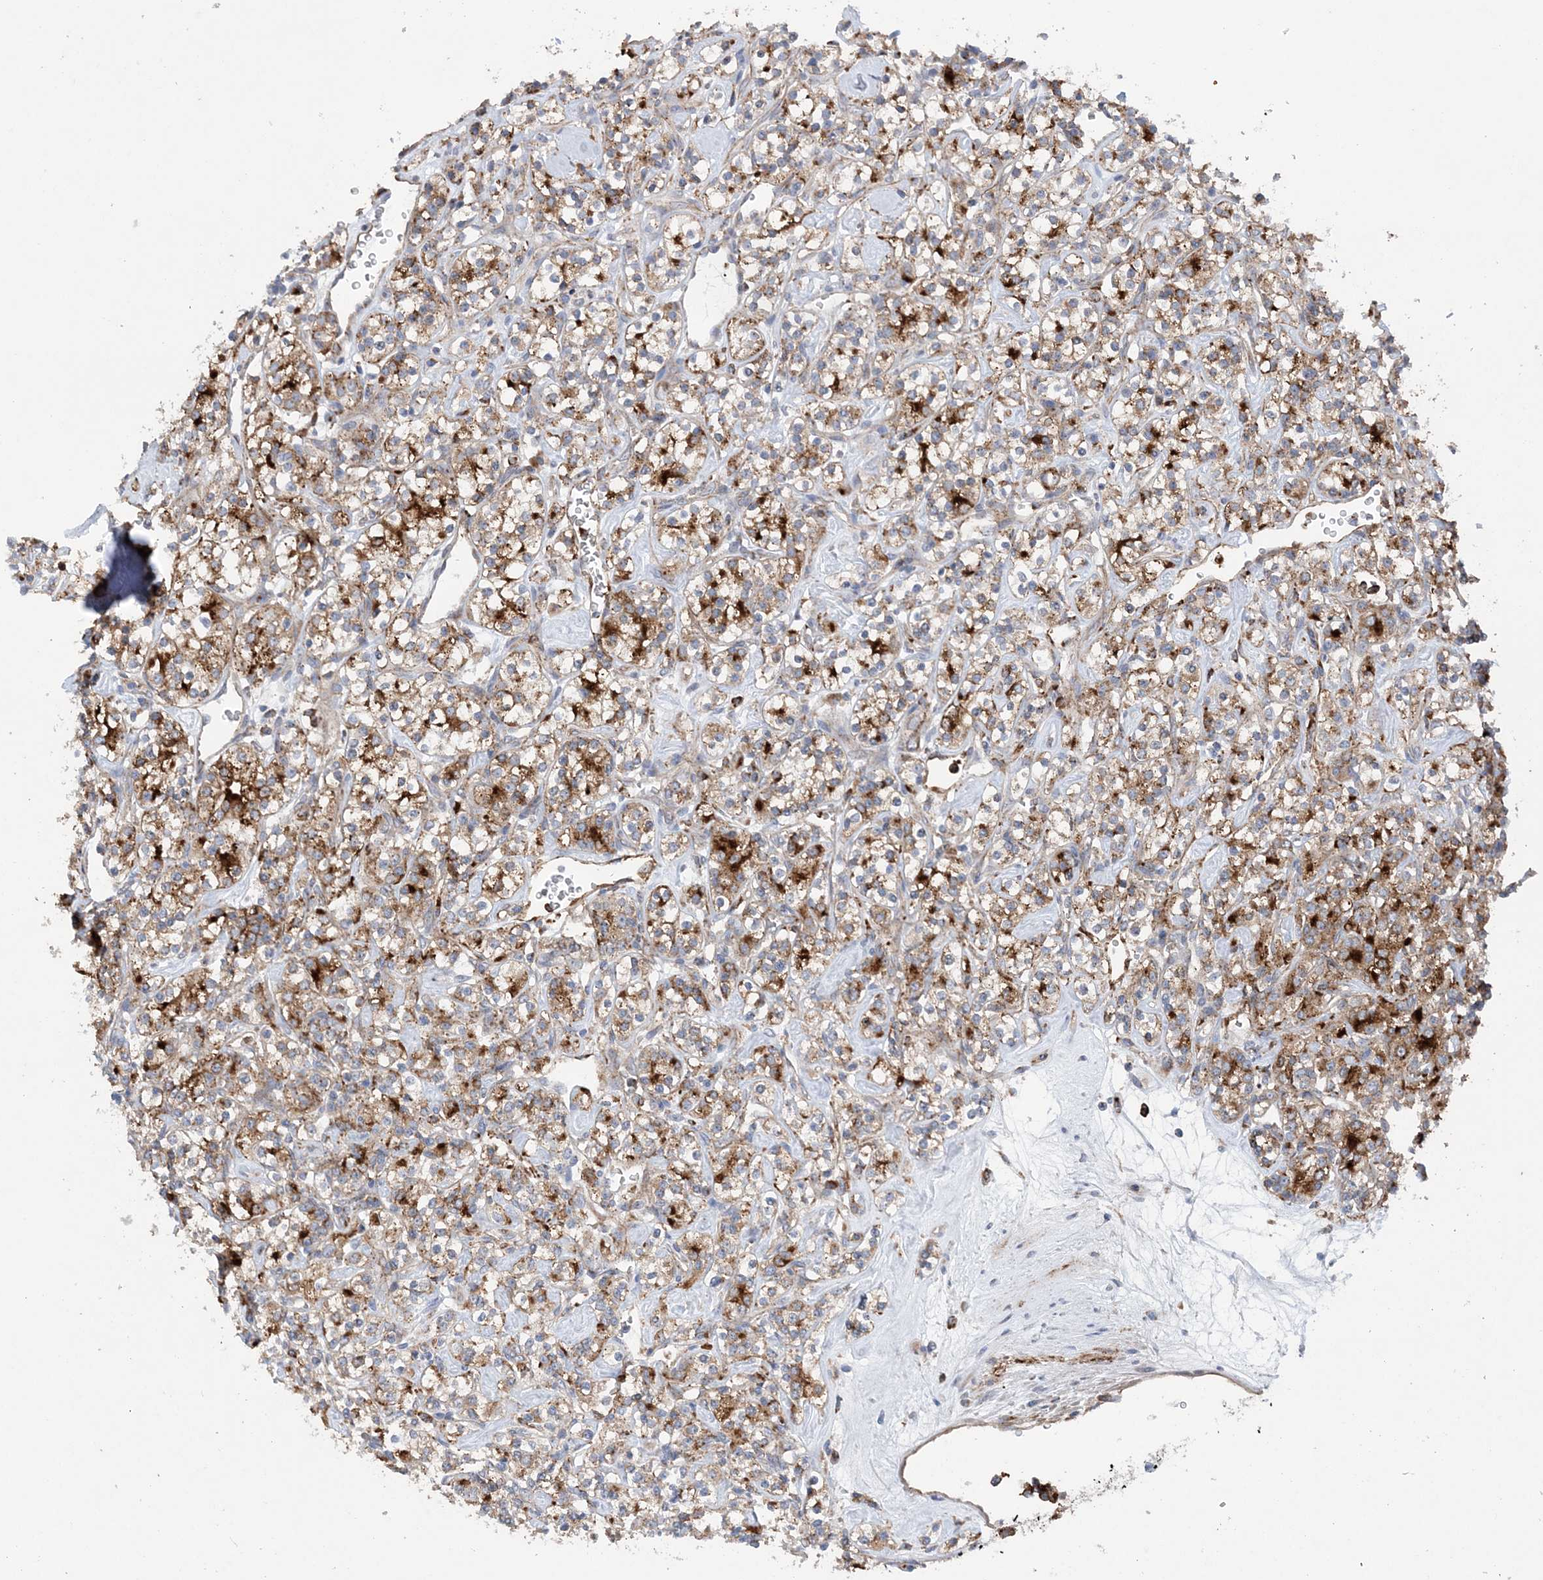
{"staining": {"intensity": "moderate", "quantity": "25%-75%", "location": "cytoplasmic/membranous"}, "tissue": "renal cancer", "cell_type": "Tumor cells", "image_type": "cancer", "snomed": [{"axis": "morphology", "description": "Adenocarcinoma, NOS"}, {"axis": "topography", "description": "Kidney"}], "caption": "A histopathology image of adenocarcinoma (renal) stained for a protein reveals moderate cytoplasmic/membranous brown staining in tumor cells.", "gene": "PTTG1IP", "patient": {"sex": "male", "age": 77}}